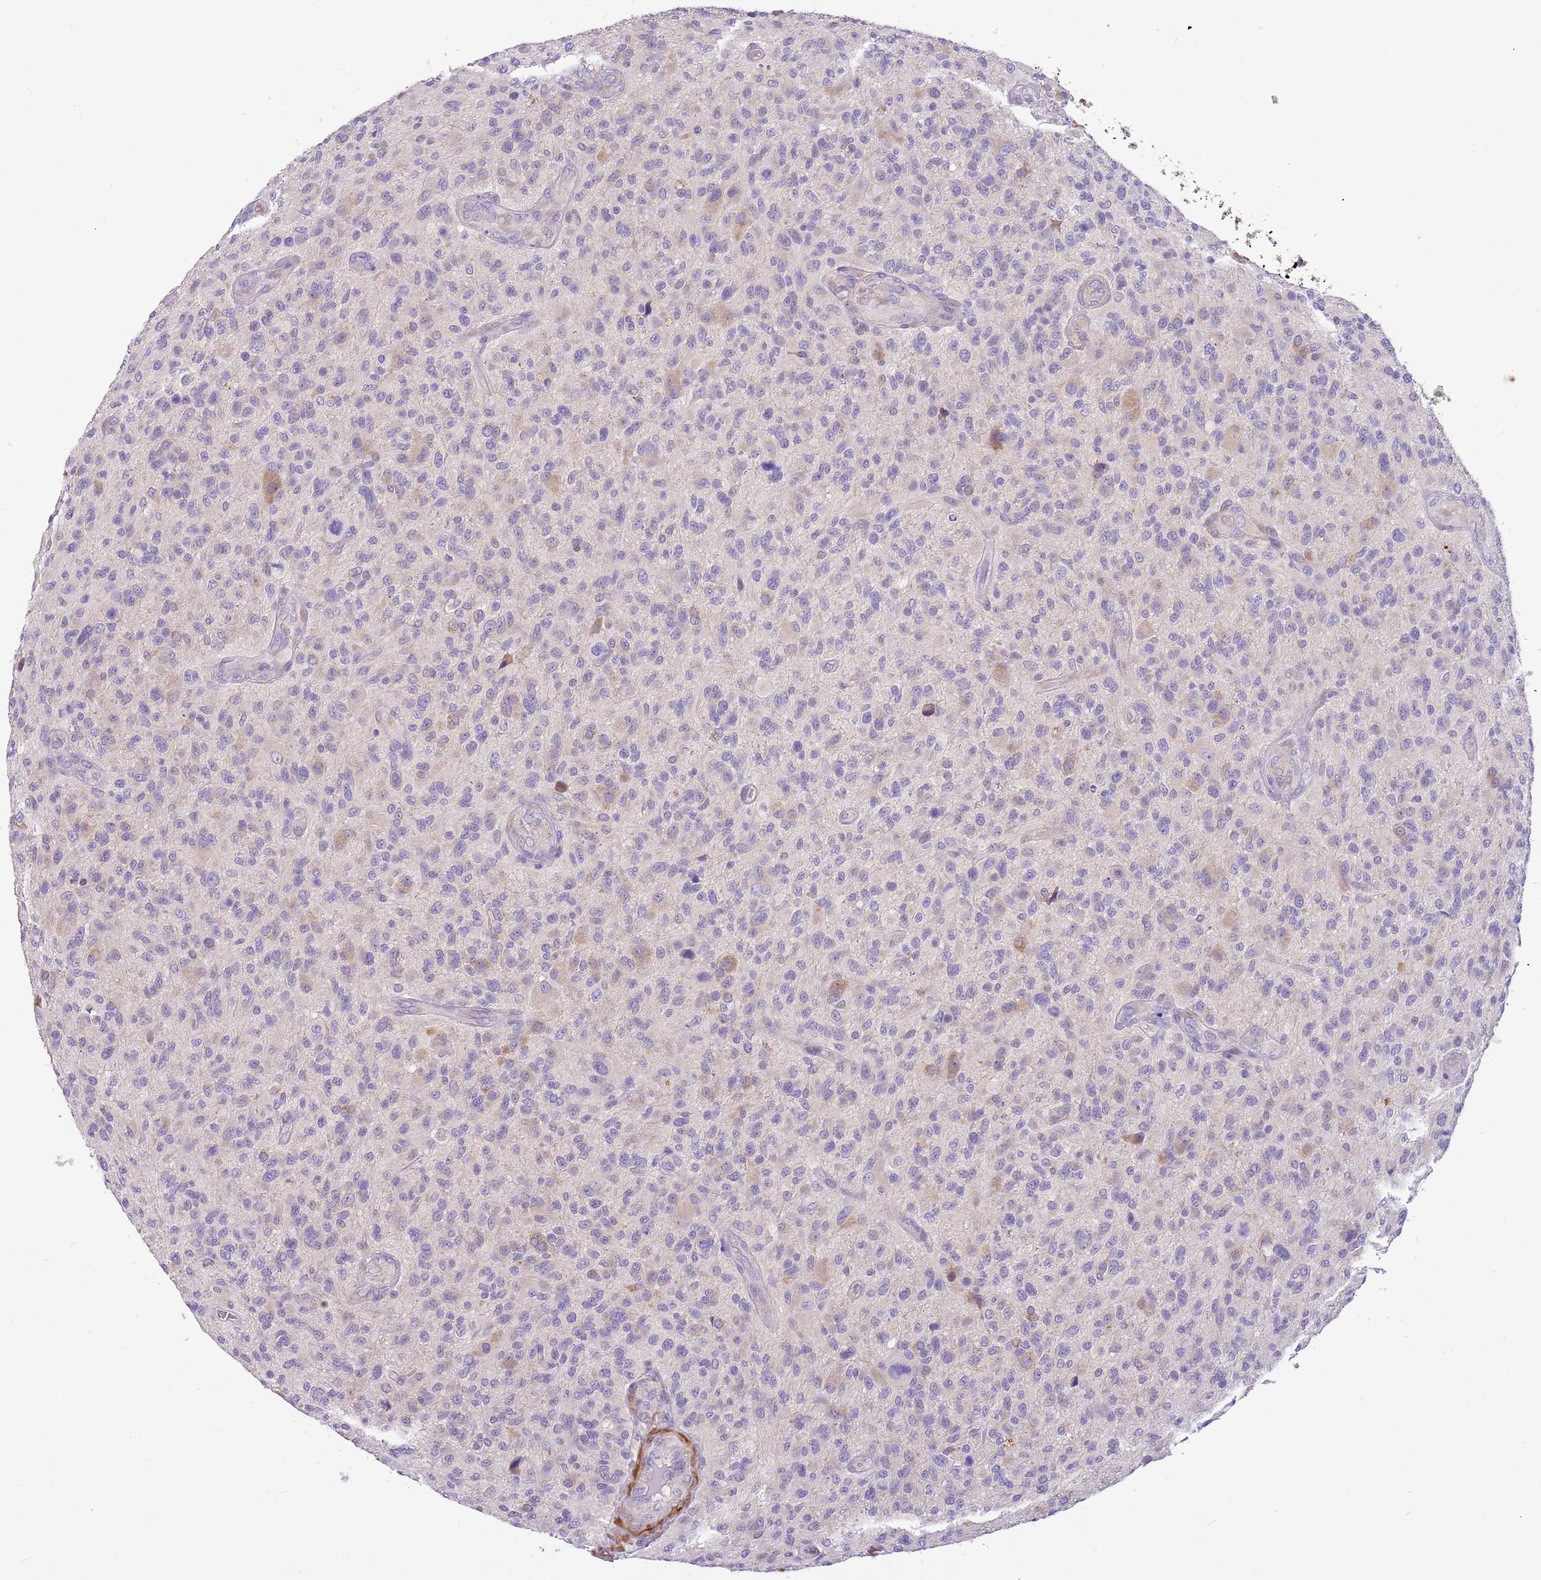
{"staining": {"intensity": "negative", "quantity": "none", "location": "none"}, "tissue": "glioma", "cell_type": "Tumor cells", "image_type": "cancer", "snomed": [{"axis": "morphology", "description": "Glioma, malignant, High grade"}, {"axis": "topography", "description": "Brain"}], "caption": "This is a image of immunohistochemistry (IHC) staining of malignant glioma (high-grade), which shows no staining in tumor cells.", "gene": "GLCE", "patient": {"sex": "male", "age": 47}}